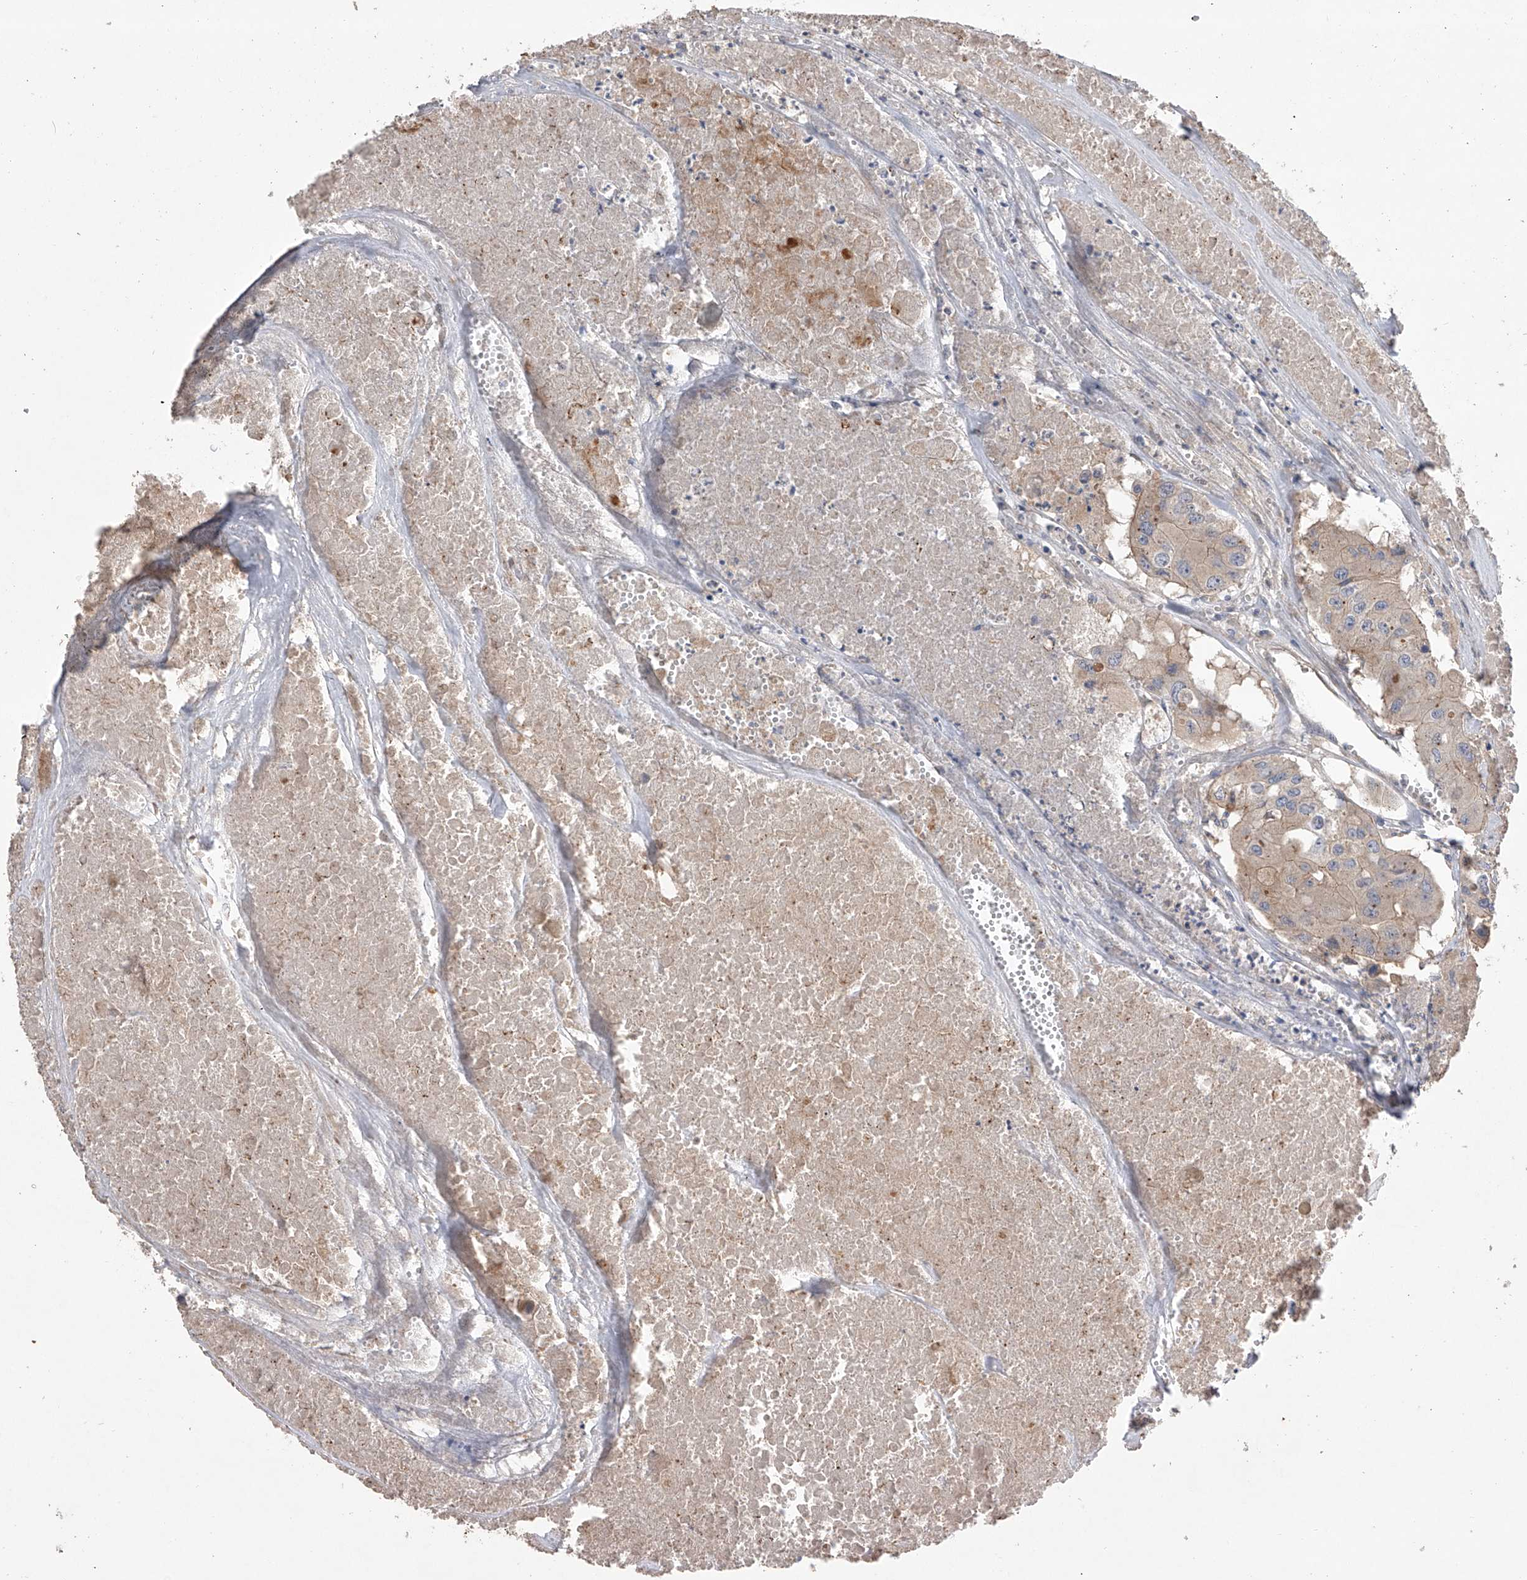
{"staining": {"intensity": "weak", "quantity": "<25%", "location": "cytoplasmic/membranous"}, "tissue": "colorectal cancer", "cell_type": "Tumor cells", "image_type": "cancer", "snomed": [{"axis": "morphology", "description": "Adenocarcinoma, NOS"}, {"axis": "topography", "description": "Colon"}], "caption": "IHC histopathology image of human adenocarcinoma (colorectal) stained for a protein (brown), which exhibits no staining in tumor cells.", "gene": "ZNF343", "patient": {"sex": "male", "age": 77}}